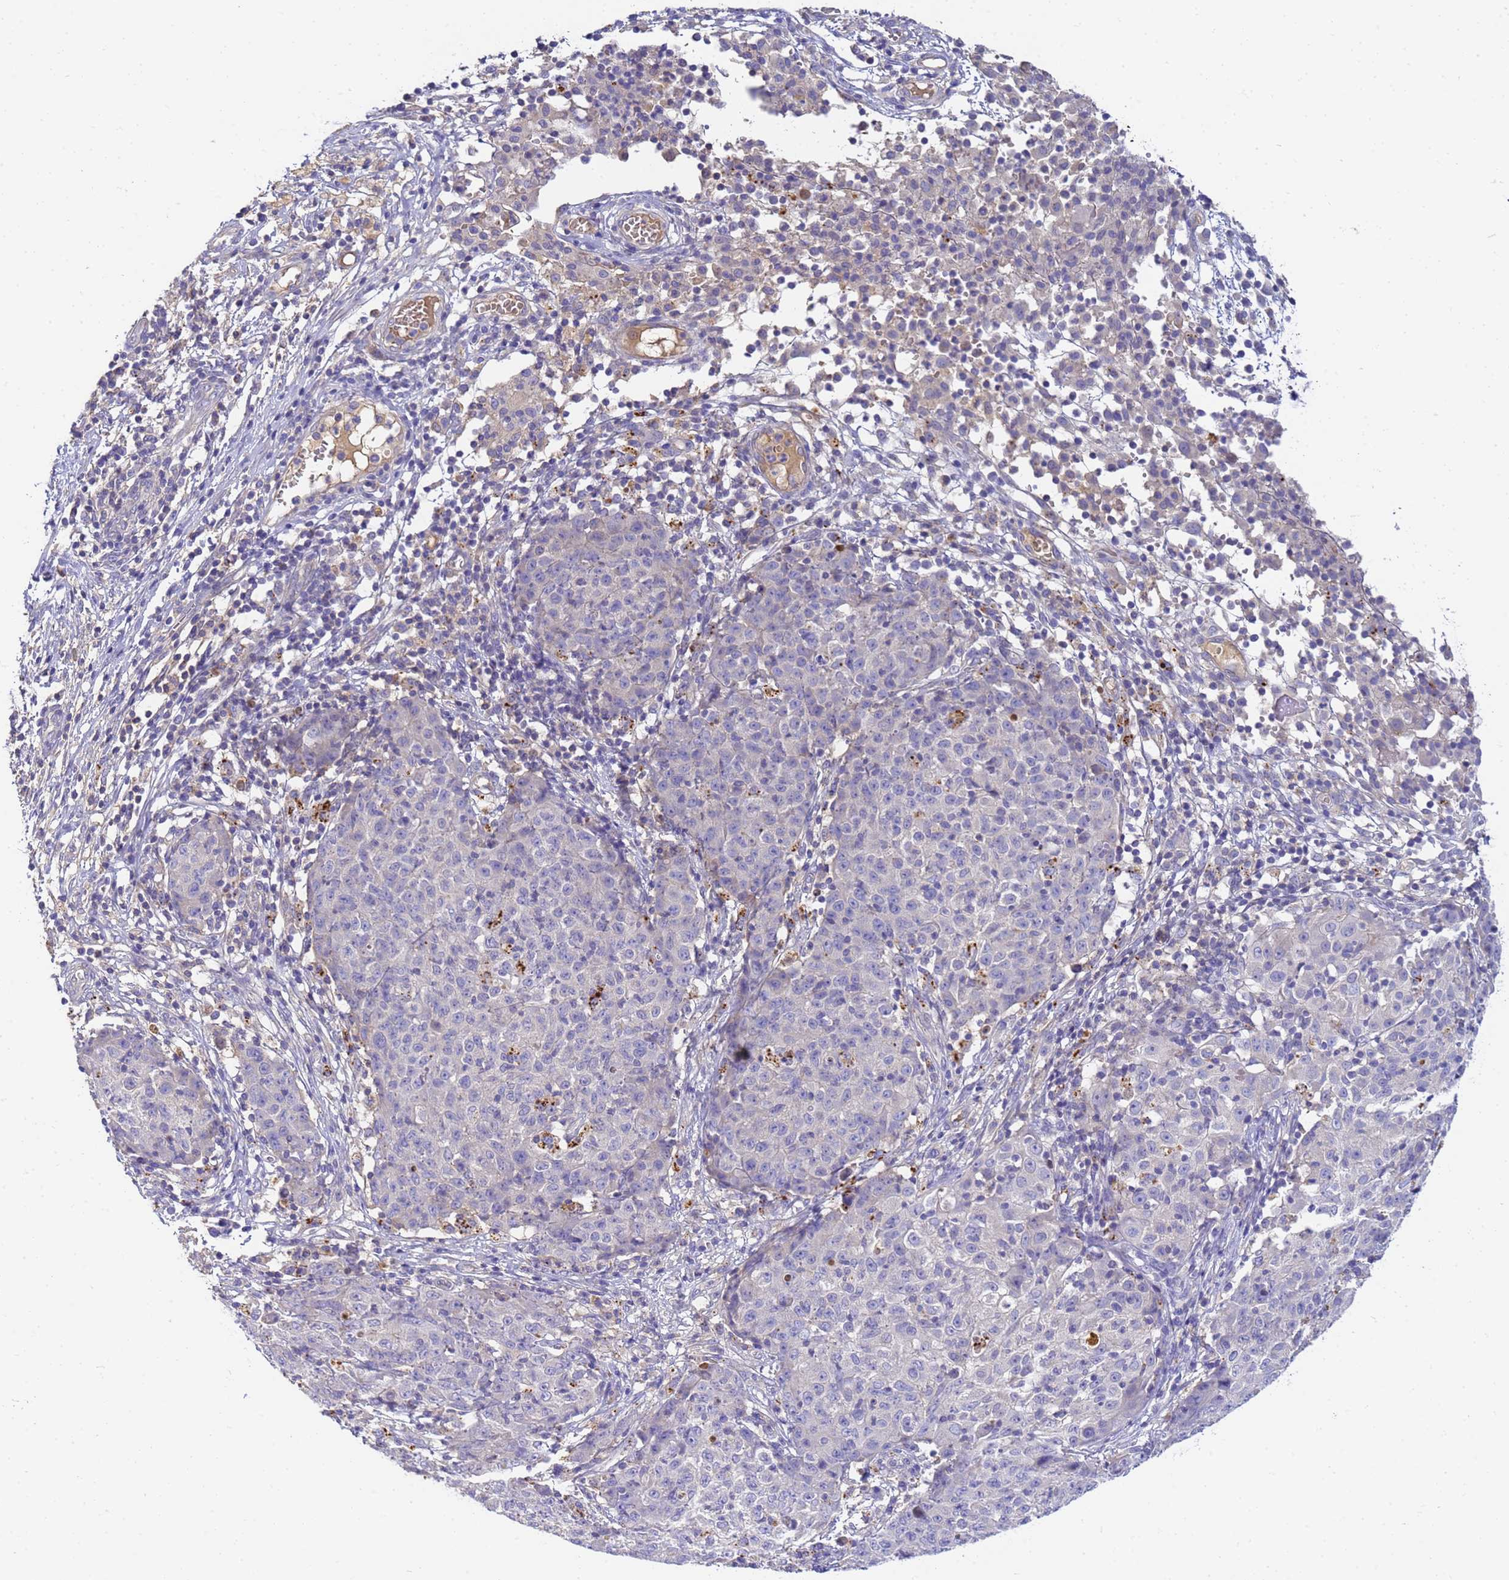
{"staining": {"intensity": "negative", "quantity": "none", "location": "none"}, "tissue": "ovarian cancer", "cell_type": "Tumor cells", "image_type": "cancer", "snomed": [{"axis": "morphology", "description": "Carcinoma, endometroid"}, {"axis": "topography", "description": "Ovary"}], "caption": "There is no significant expression in tumor cells of endometroid carcinoma (ovarian).", "gene": "TBCD", "patient": {"sex": "female", "age": 42}}